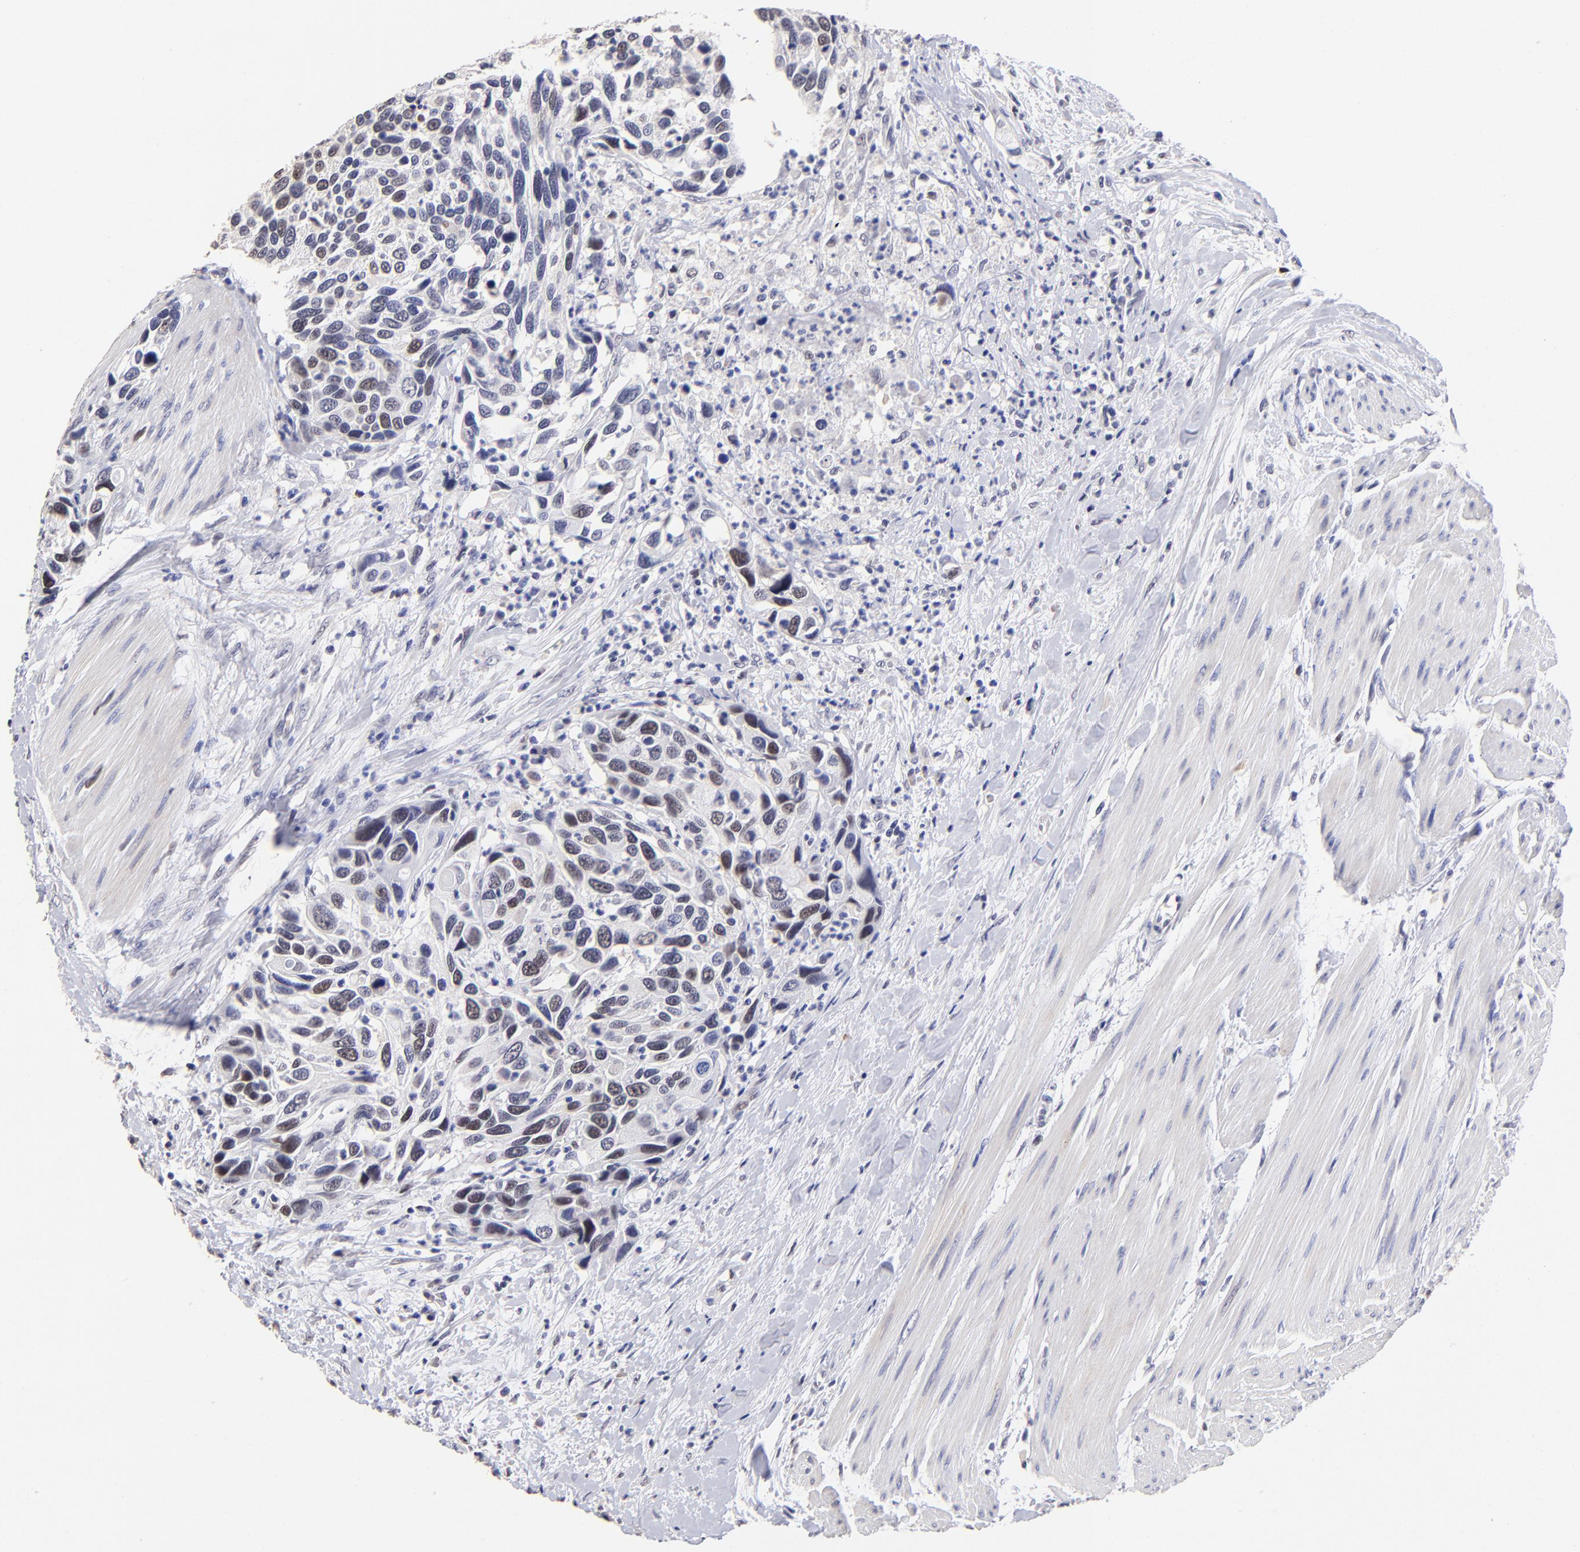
{"staining": {"intensity": "weak", "quantity": "25%-75%", "location": "nuclear"}, "tissue": "urothelial cancer", "cell_type": "Tumor cells", "image_type": "cancer", "snomed": [{"axis": "morphology", "description": "Urothelial carcinoma, High grade"}, {"axis": "topography", "description": "Urinary bladder"}], "caption": "Protein expression analysis of urothelial carcinoma (high-grade) reveals weak nuclear positivity in about 25%-75% of tumor cells.", "gene": "DNMT1", "patient": {"sex": "male", "age": 66}}